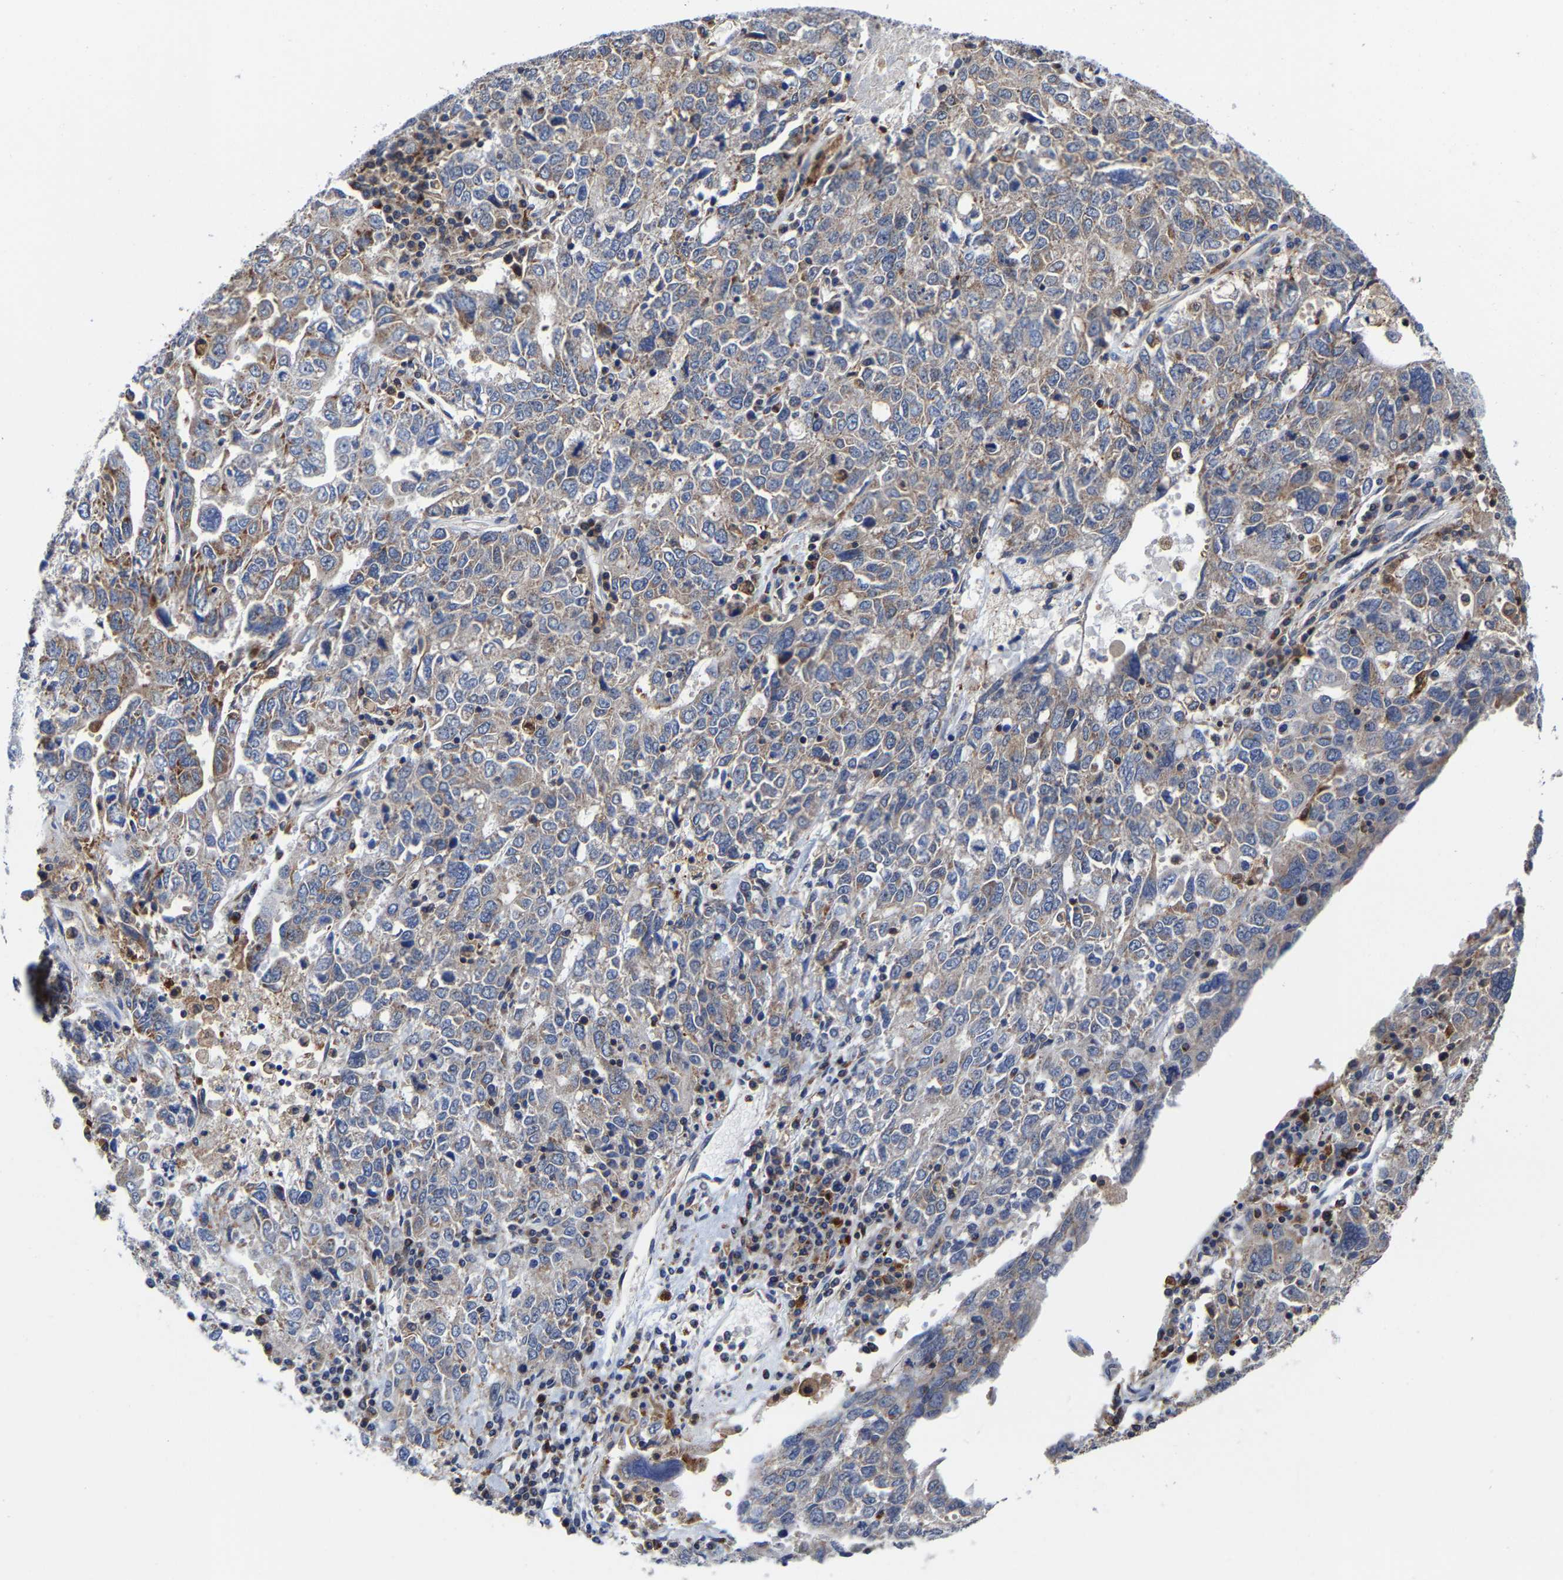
{"staining": {"intensity": "moderate", "quantity": "25%-75%", "location": "cytoplasmic/membranous"}, "tissue": "ovarian cancer", "cell_type": "Tumor cells", "image_type": "cancer", "snomed": [{"axis": "morphology", "description": "Carcinoma, endometroid"}, {"axis": "topography", "description": "Ovary"}], "caption": "An immunohistochemistry micrograph of tumor tissue is shown. Protein staining in brown labels moderate cytoplasmic/membranous positivity in ovarian cancer within tumor cells.", "gene": "PFKFB3", "patient": {"sex": "female", "age": 62}}